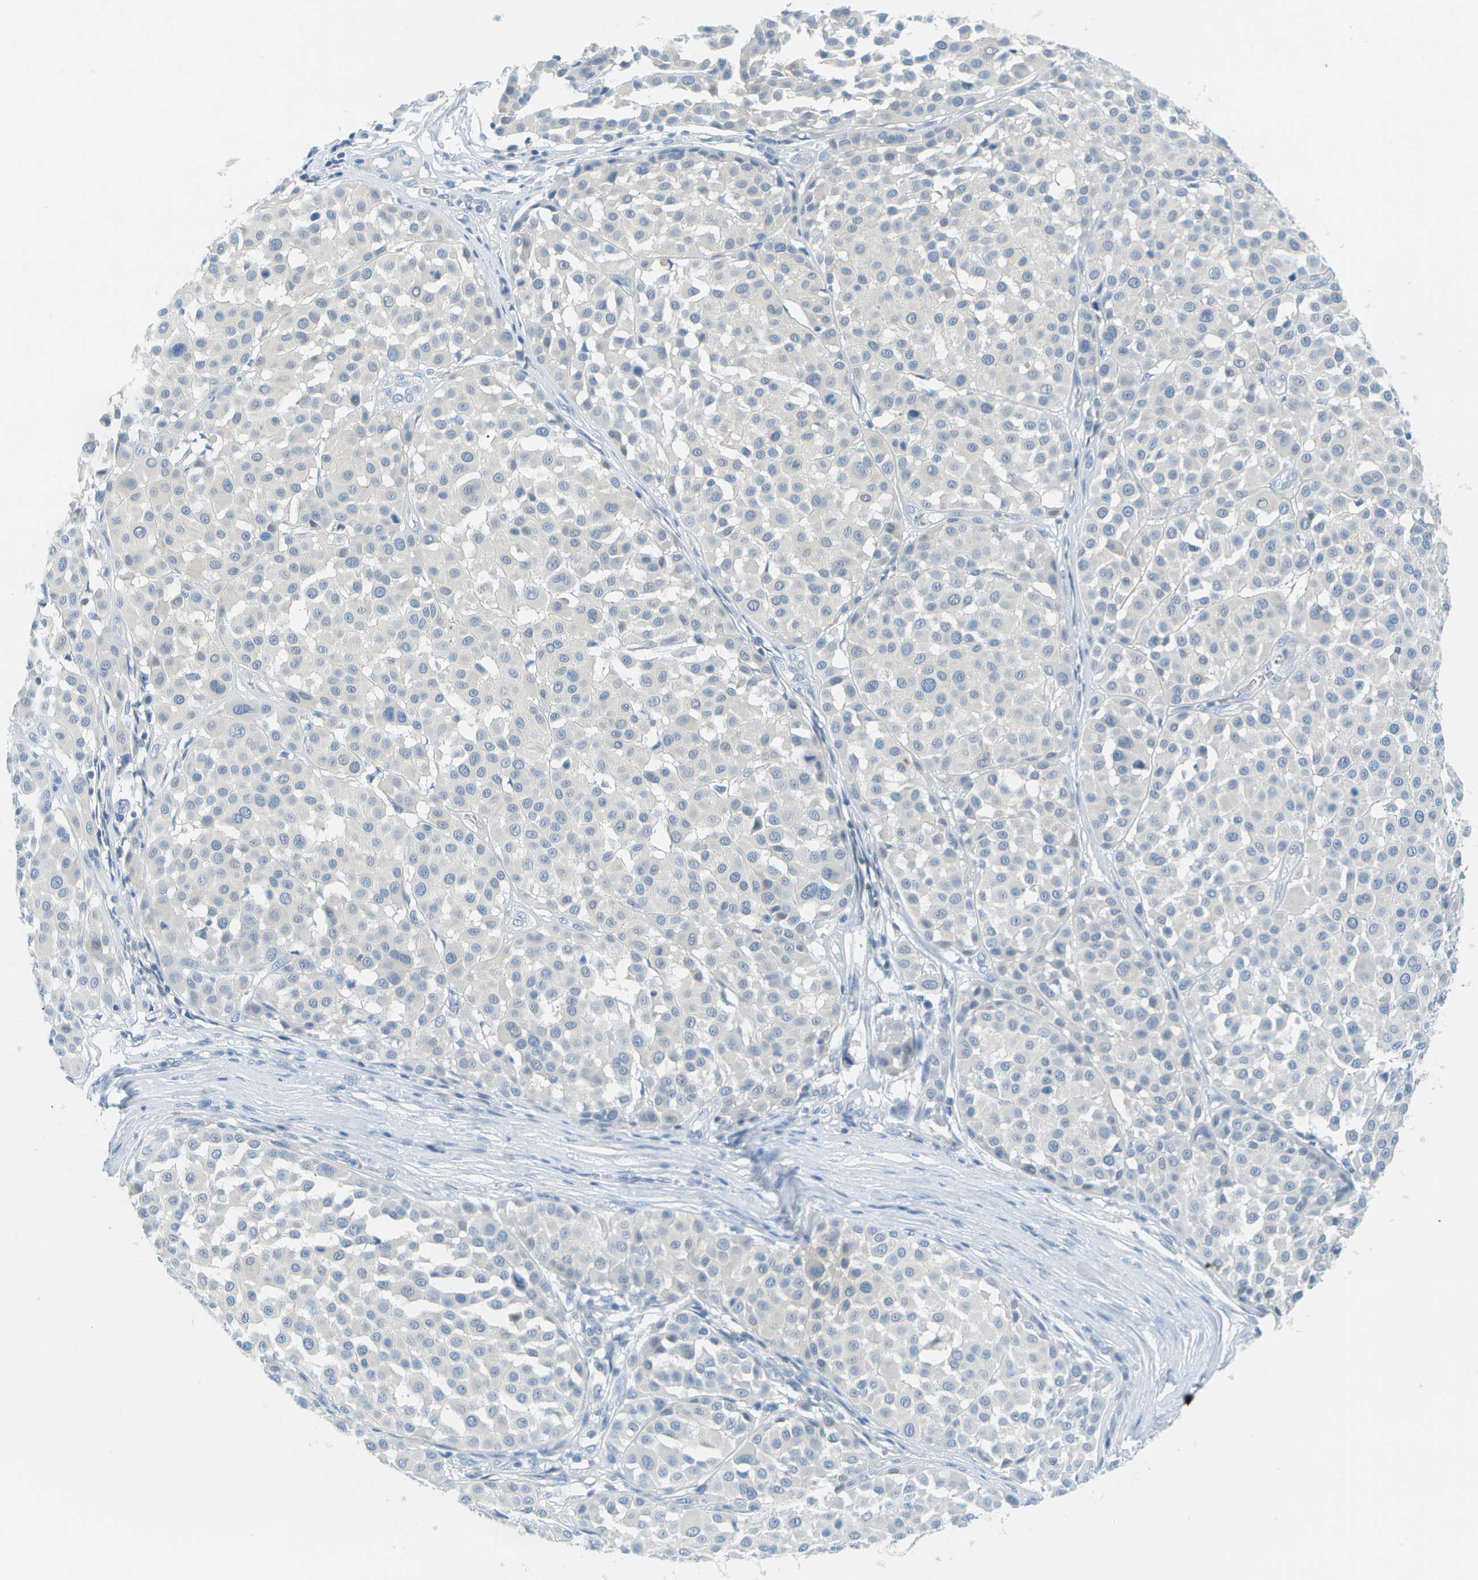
{"staining": {"intensity": "negative", "quantity": "none", "location": "none"}, "tissue": "melanoma", "cell_type": "Tumor cells", "image_type": "cancer", "snomed": [{"axis": "morphology", "description": "Malignant melanoma, Metastatic site"}, {"axis": "topography", "description": "Soft tissue"}], "caption": "Immunohistochemistry (IHC) photomicrograph of neoplastic tissue: malignant melanoma (metastatic site) stained with DAB exhibits no significant protein positivity in tumor cells.", "gene": "SMYD5", "patient": {"sex": "male", "age": 41}}